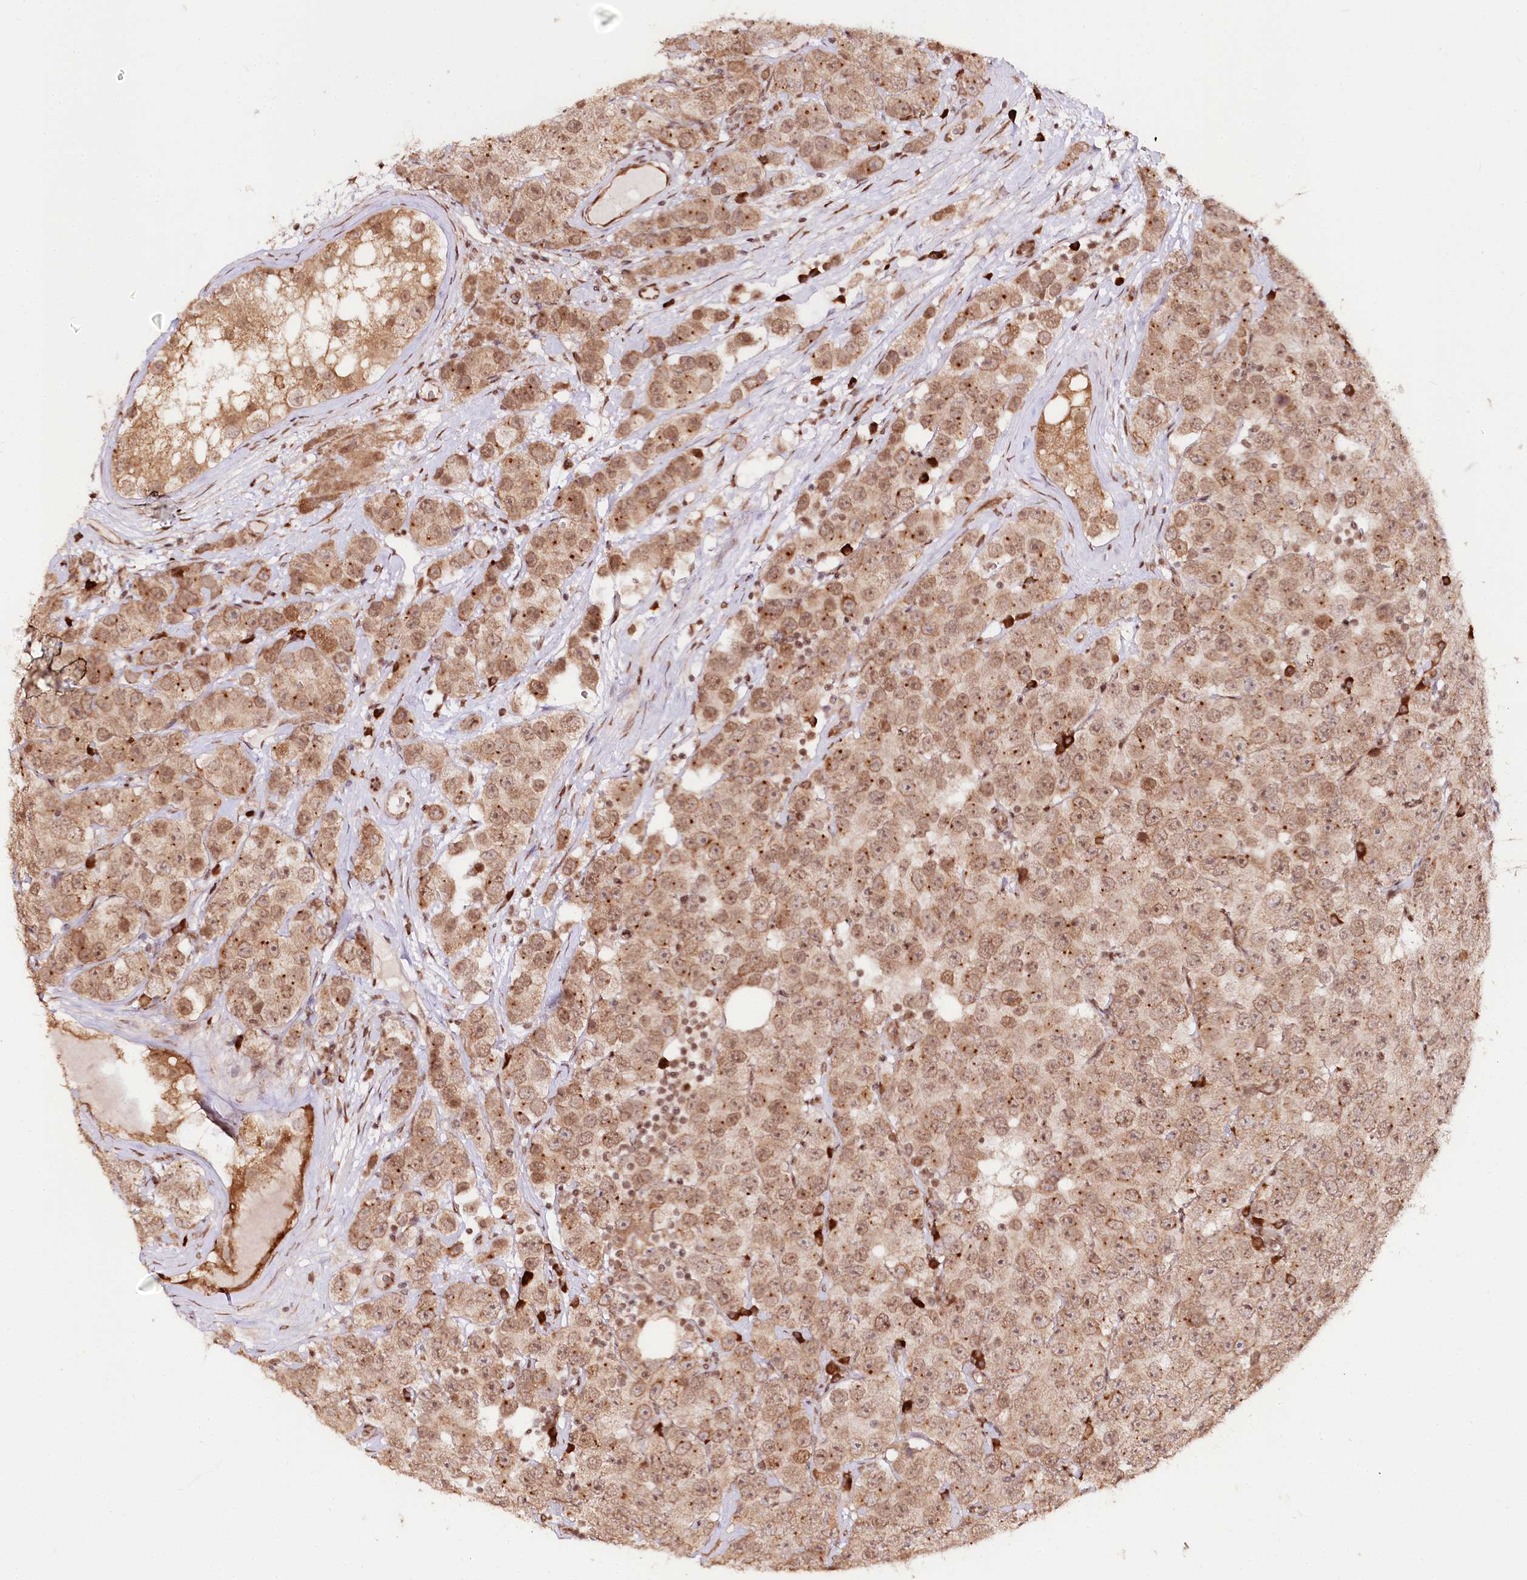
{"staining": {"intensity": "moderate", "quantity": ">75%", "location": "cytoplasmic/membranous,nuclear"}, "tissue": "testis cancer", "cell_type": "Tumor cells", "image_type": "cancer", "snomed": [{"axis": "morphology", "description": "Seminoma, NOS"}, {"axis": "topography", "description": "Testis"}], "caption": "Immunohistochemistry (DAB (3,3'-diaminobenzidine)) staining of testis cancer demonstrates moderate cytoplasmic/membranous and nuclear protein expression in approximately >75% of tumor cells. Nuclei are stained in blue.", "gene": "ENSG00000144785", "patient": {"sex": "male", "age": 28}}